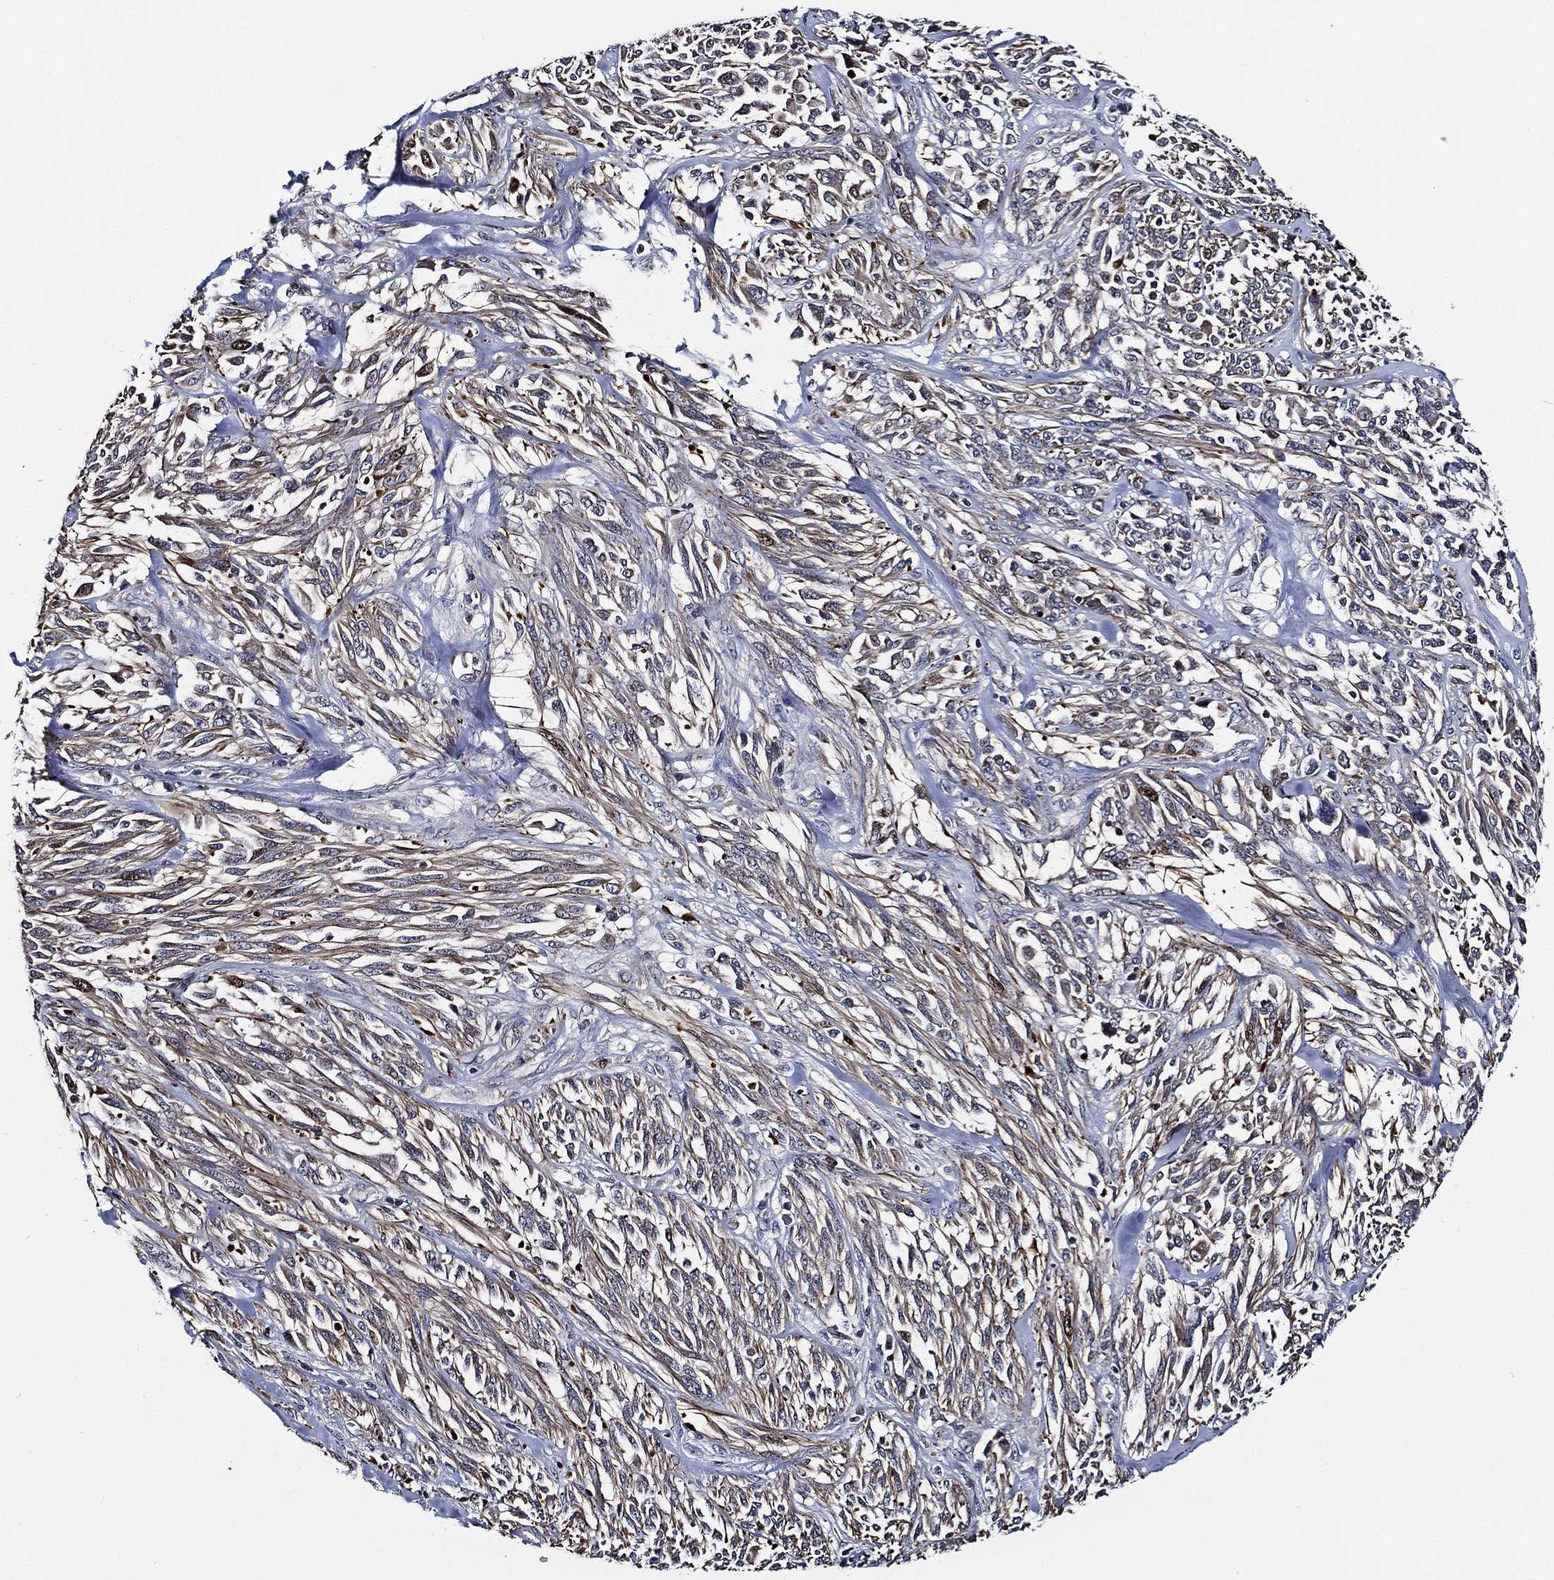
{"staining": {"intensity": "negative", "quantity": "none", "location": "none"}, "tissue": "melanoma", "cell_type": "Tumor cells", "image_type": "cancer", "snomed": [{"axis": "morphology", "description": "Malignant melanoma, NOS"}, {"axis": "topography", "description": "Skin"}], "caption": "This is an IHC image of human melanoma. There is no expression in tumor cells.", "gene": "KIF20B", "patient": {"sex": "female", "age": 91}}